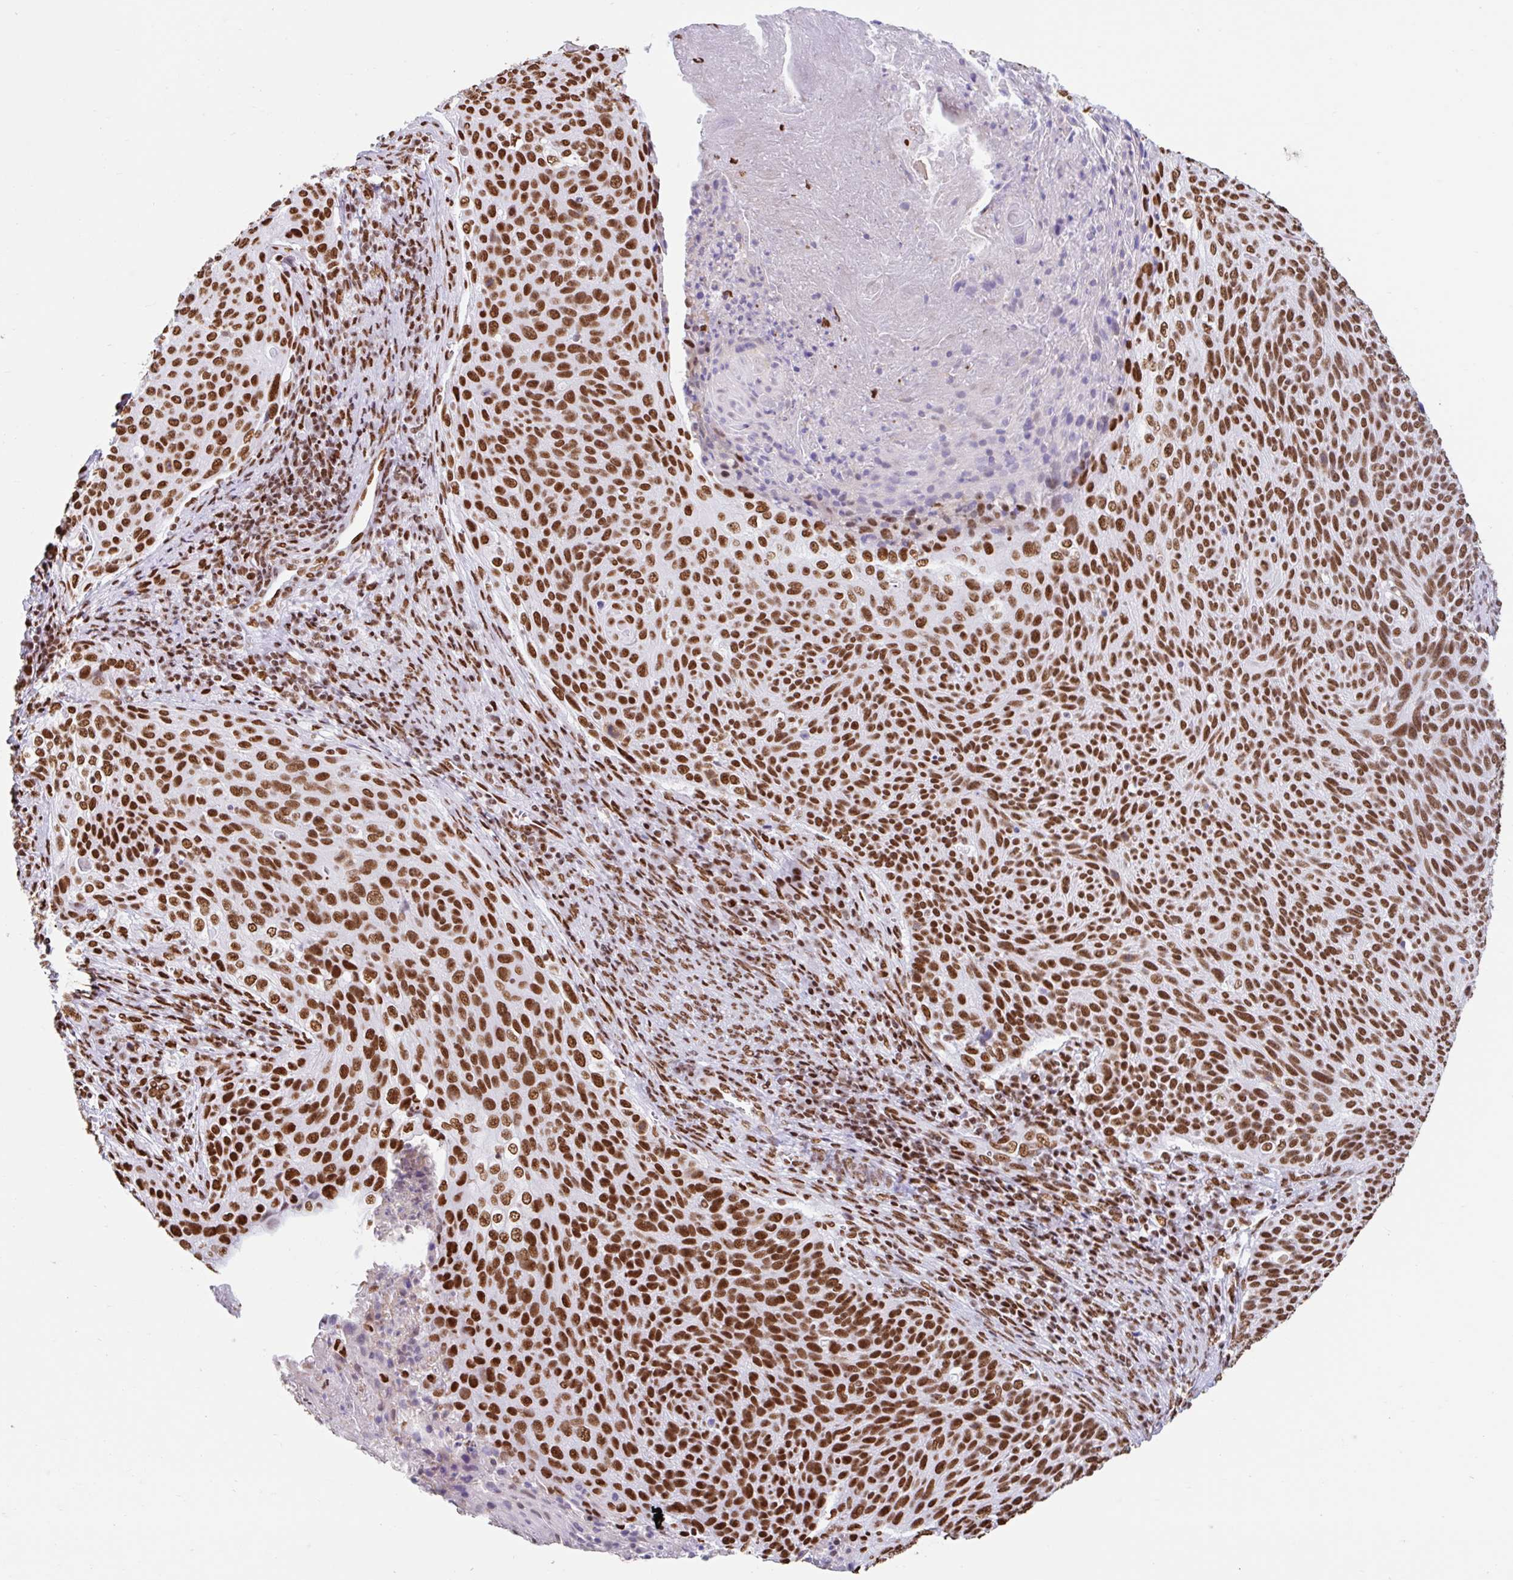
{"staining": {"intensity": "strong", "quantity": ">75%", "location": "nuclear"}, "tissue": "cervical cancer", "cell_type": "Tumor cells", "image_type": "cancer", "snomed": [{"axis": "morphology", "description": "Squamous cell carcinoma, NOS"}, {"axis": "topography", "description": "Cervix"}], "caption": "Protein expression analysis of cervical cancer reveals strong nuclear expression in about >75% of tumor cells.", "gene": "KHDRBS1", "patient": {"sex": "female", "age": 31}}